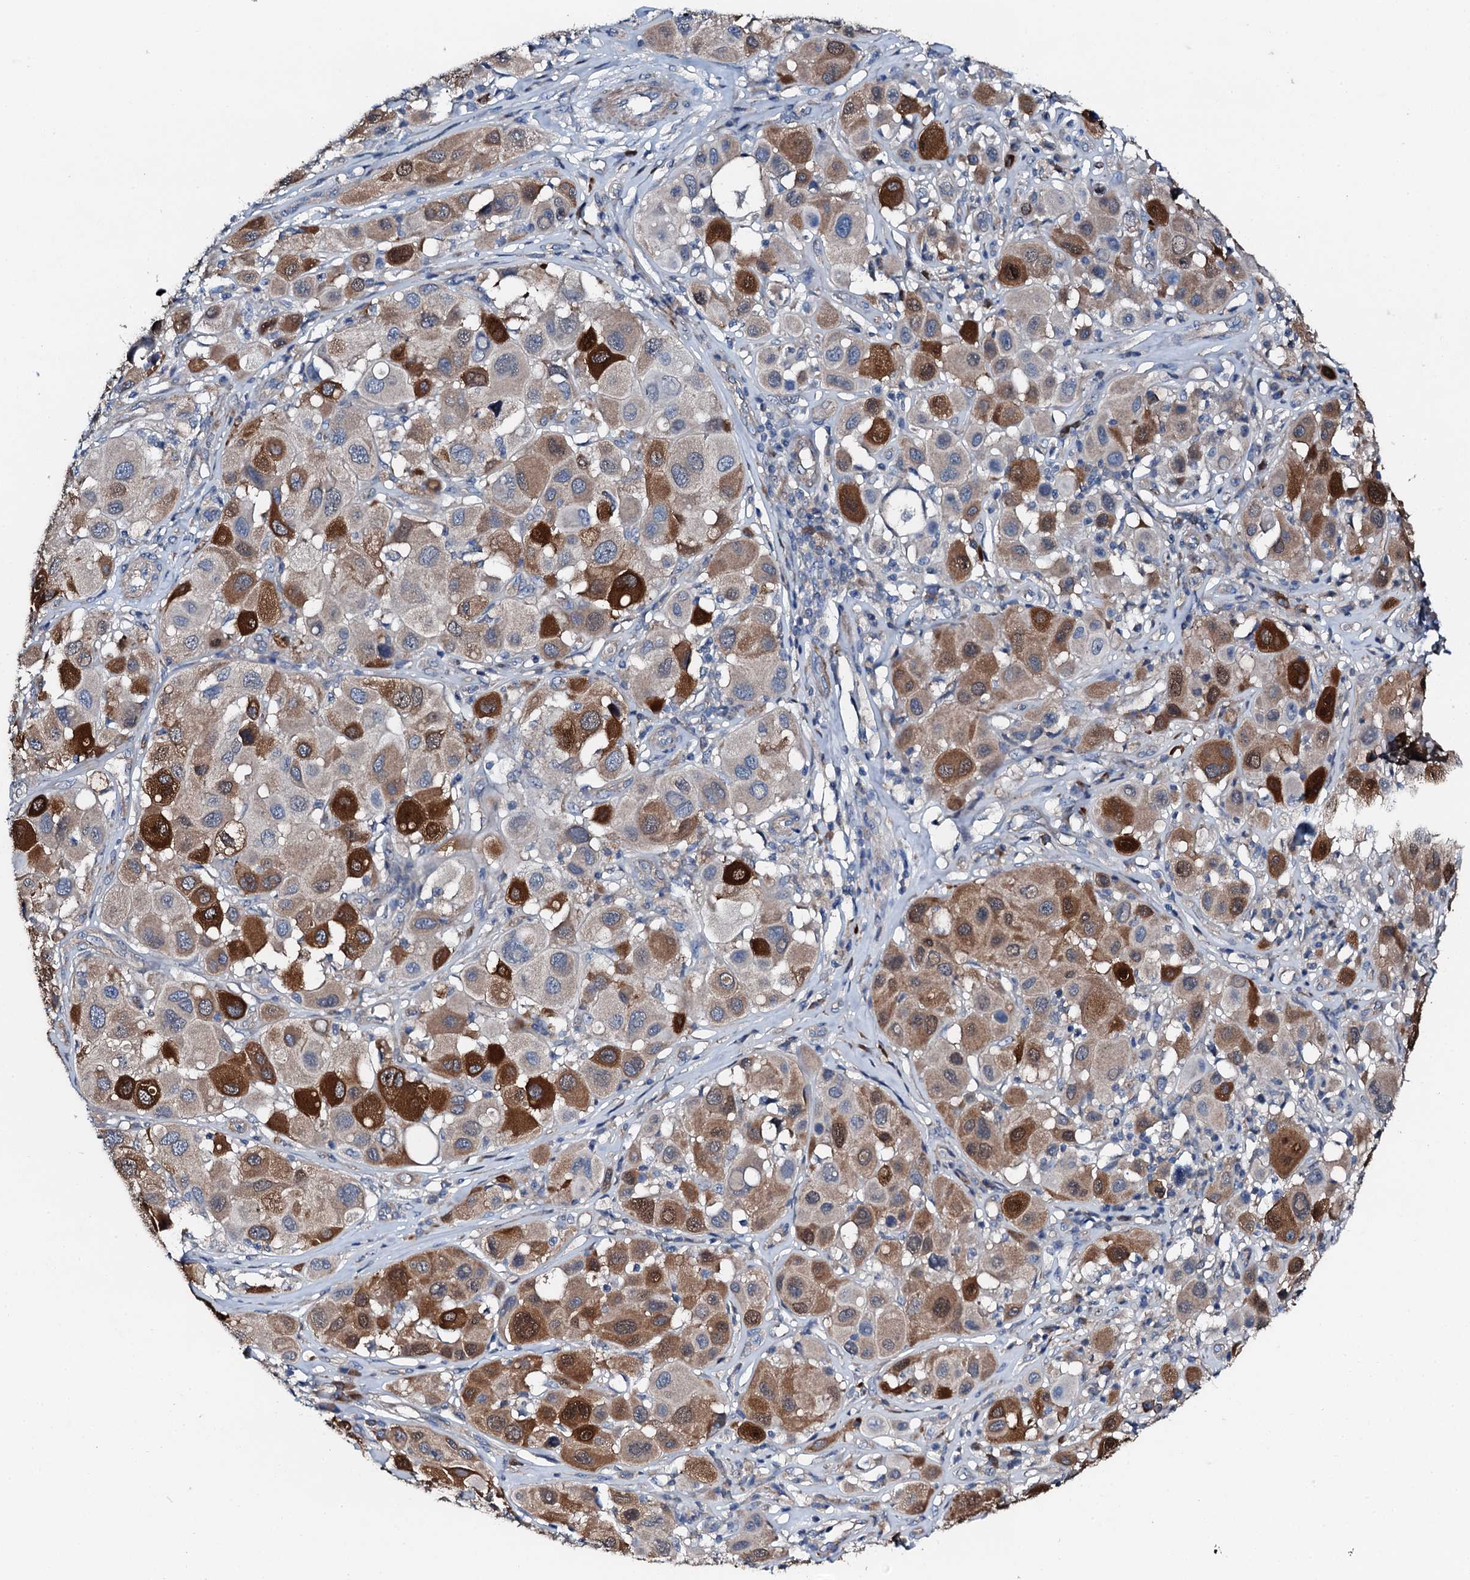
{"staining": {"intensity": "strong", "quantity": "25%-75%", "location": "cytoplasmic/membranous"}, "tissue": "melanoma", "cell_type": "Tumor cells", "image_type": "cancer", "snomed": [{"axis": "morphology", "description": "Malignant melanoma, Metastatic site"}, {"axis": "topography", "description": "Skin"}], "caption": "Human malignant melanoma (metastatic site) stained for a protein (brown) shows strong cytoplasmic/membranous positive expression in about 25%-75% of tumor cells.", "gene": "GFOD2", "patient": {"sex": "male", "age": 41}}